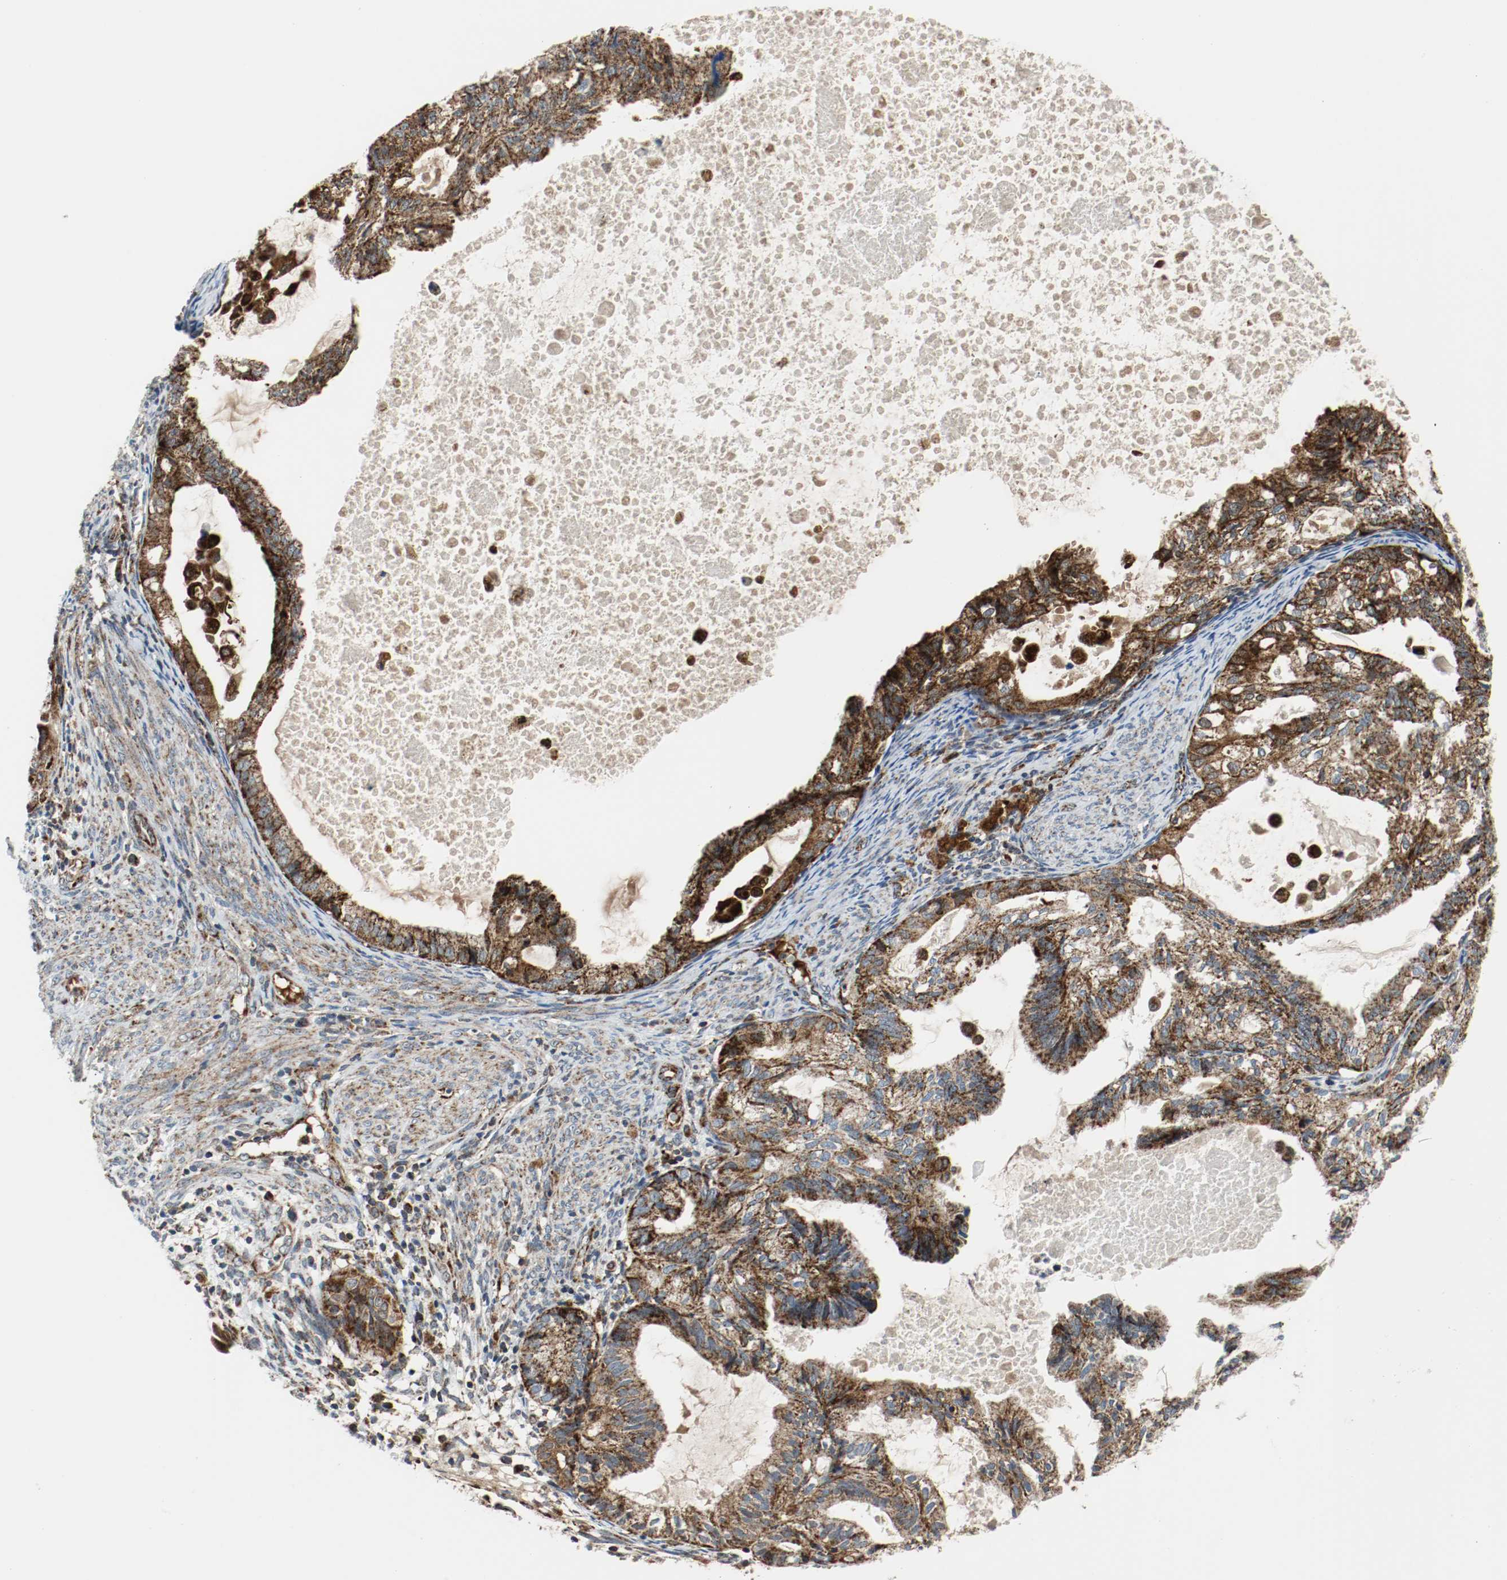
{"staining": {"intensity": "strong", "quantity": ">75%", "location": "cytoplasmic/membranous"}, "tissue": "cervical cancer", "cell_type": "Tumor cells", "image_type": "cancer", "snomed": [{"axis": "morphology", "description": "Normal tissue, NOS"}, {"axis": "morphology", "description": "Adenocarcinoma, NOS"}, {"axis": "topography", "description": "Cervix"}, {"axis": "topography", "description": "Endometrium"}], "caption": "There is high levels of strong cytoplasmic/membranous positivity in tumor cells of cervical cancer (adenocarcinoma), as demonstrated by immunohistochemical staining (brown color).", "gene": "TXNRD1", "patient": {"sex": "female", "age": 86}}